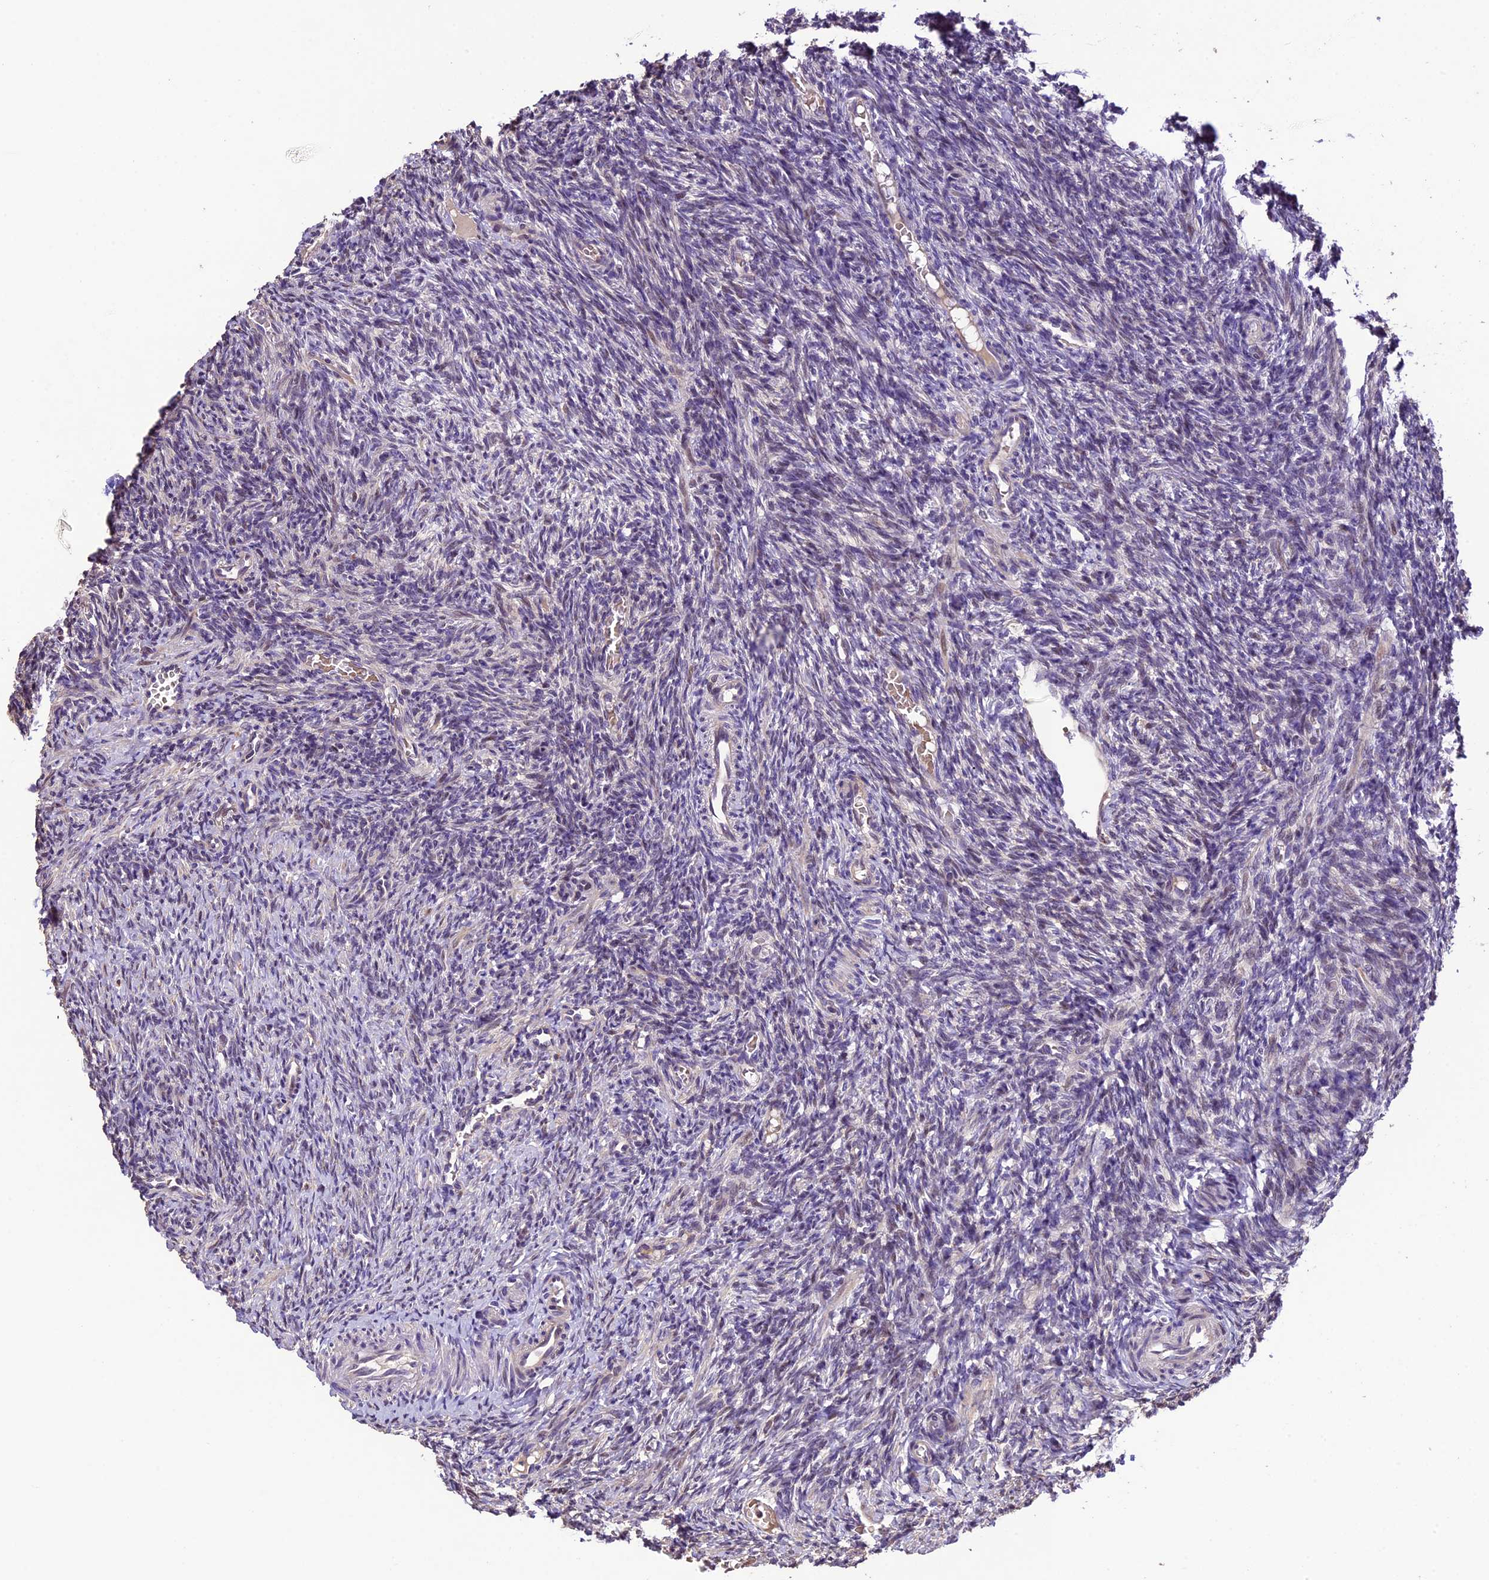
{"staining": {"intensity": "moderate", "quantity": ">75%", "location": "cytoplasmic/membranous"}, "tissue": "ovary", "cell_type": "Follicle cells", "image_type": "normal", "snomed": [{"axis": "morphology", "description": "Normal tissue, NOS"}, {"axis": "topography", "description": "Ovary"}], "caption": "Protein expression analysis of normal ovary exhibits moderate cytoplasmic/membranous expression in about >75% of follicle cells. (Stains: DAB in brown, nuclei in blue, Microscopy: brightfield microscopy at high magnification).", "gene": "DGKH", "patient": {"sex": "female", "age": 27}}